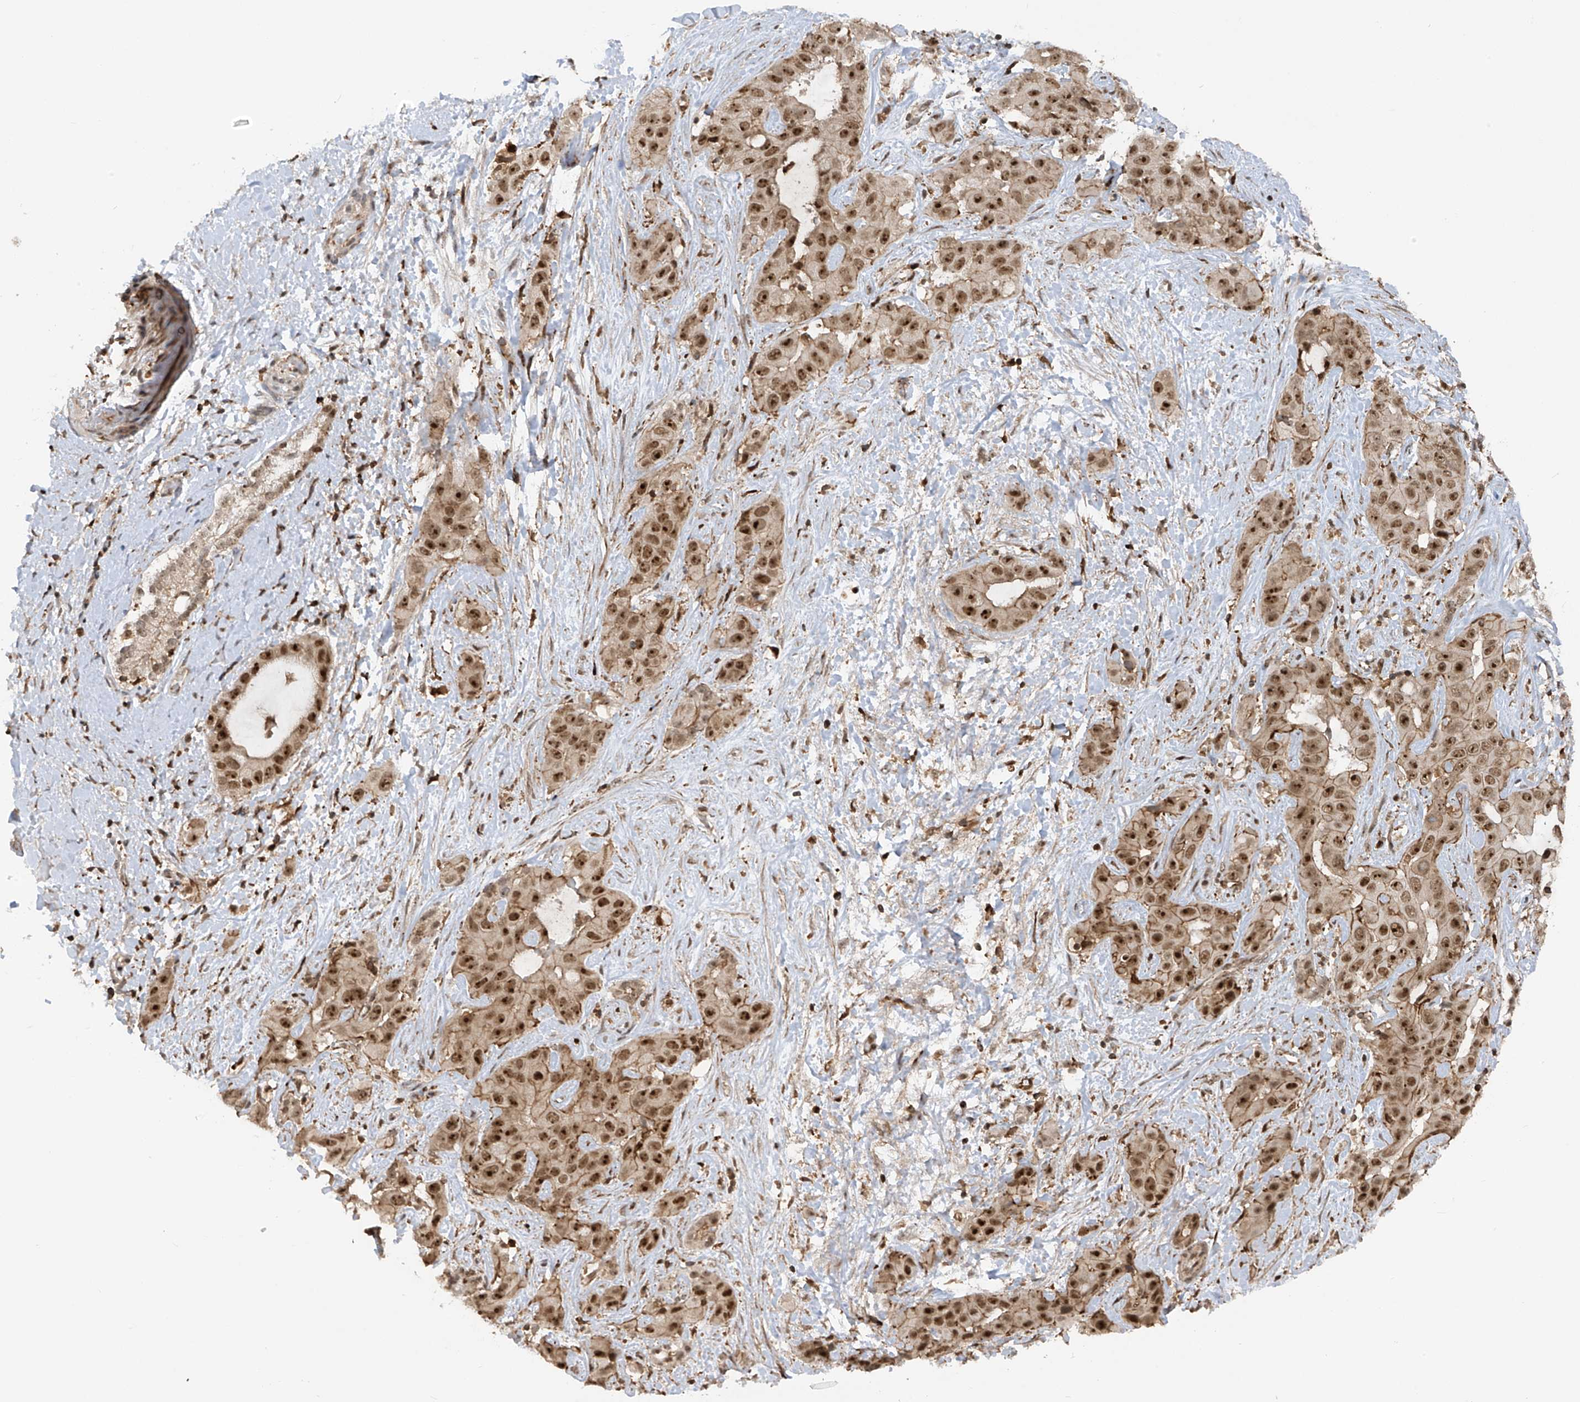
{"staining": {"intensity": "strong", "quantity": "25%-75%", "location": "cytoplasmic/membranous,nuclear"}, "tissue": "liver cancer", "cell_type": "Tumor cells", "image_type": "cancer", "snomed": [{"axis": "morphology", "description": "Cholangiocarcinoma"}, {"axis": "topography", "description": "Liver"}], "caption": "IHC staining of cholangiocarcinoma (liver), which exhibits high levels of strong cytoplasmic/membranous and nuclear positivity in about 25%-75% of tumor cells indicating strong cytoplasmic/membranous and nuclear protein expression. The staining was performed using DAB (3,3'-diaminobenzidine) (brown) for protein detection and nuclei were counterstained in hematoxylin (blue).", "gene": "REPIN1", "patient": {"sex": "female", "age": 52}}